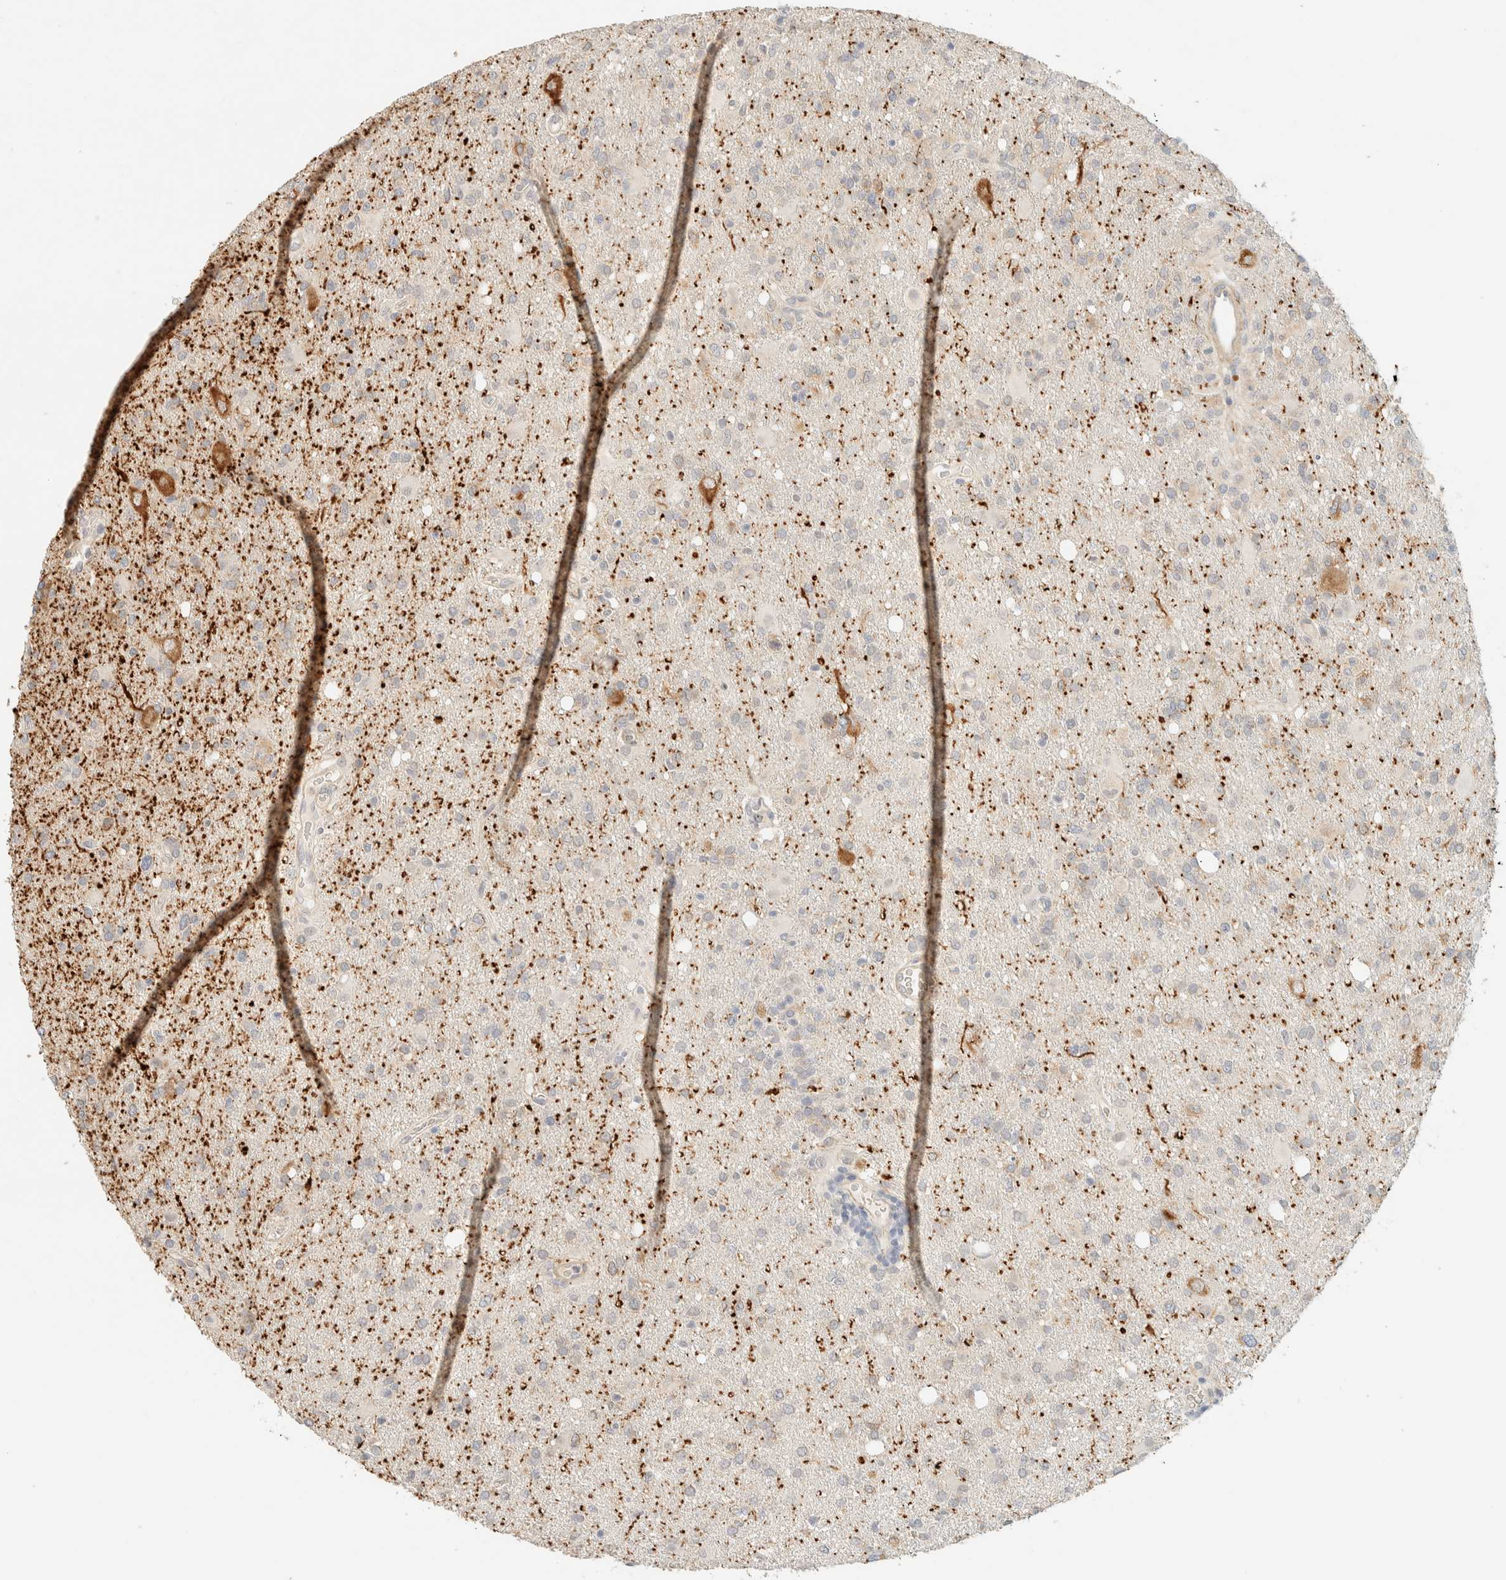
{"staining": {"intensity": "weak", "quantity": "<25%", "location": "cytoplasmic/membranous"}, "tissue": "glioma", "cell_type": "Tumor cells", "image_type": "cancer", "snomed": [{"axis": "morphology", "description": "Glioma, malignant, High grade"}, {"axis": "topography", "description": "Brain"}], "caption": "Immunohistochemistry of human high-grade glioma (malignant) displays no expression in tumor cells.", "gene": "TNK1", "patient": {"sex": "female", "age": 57}}